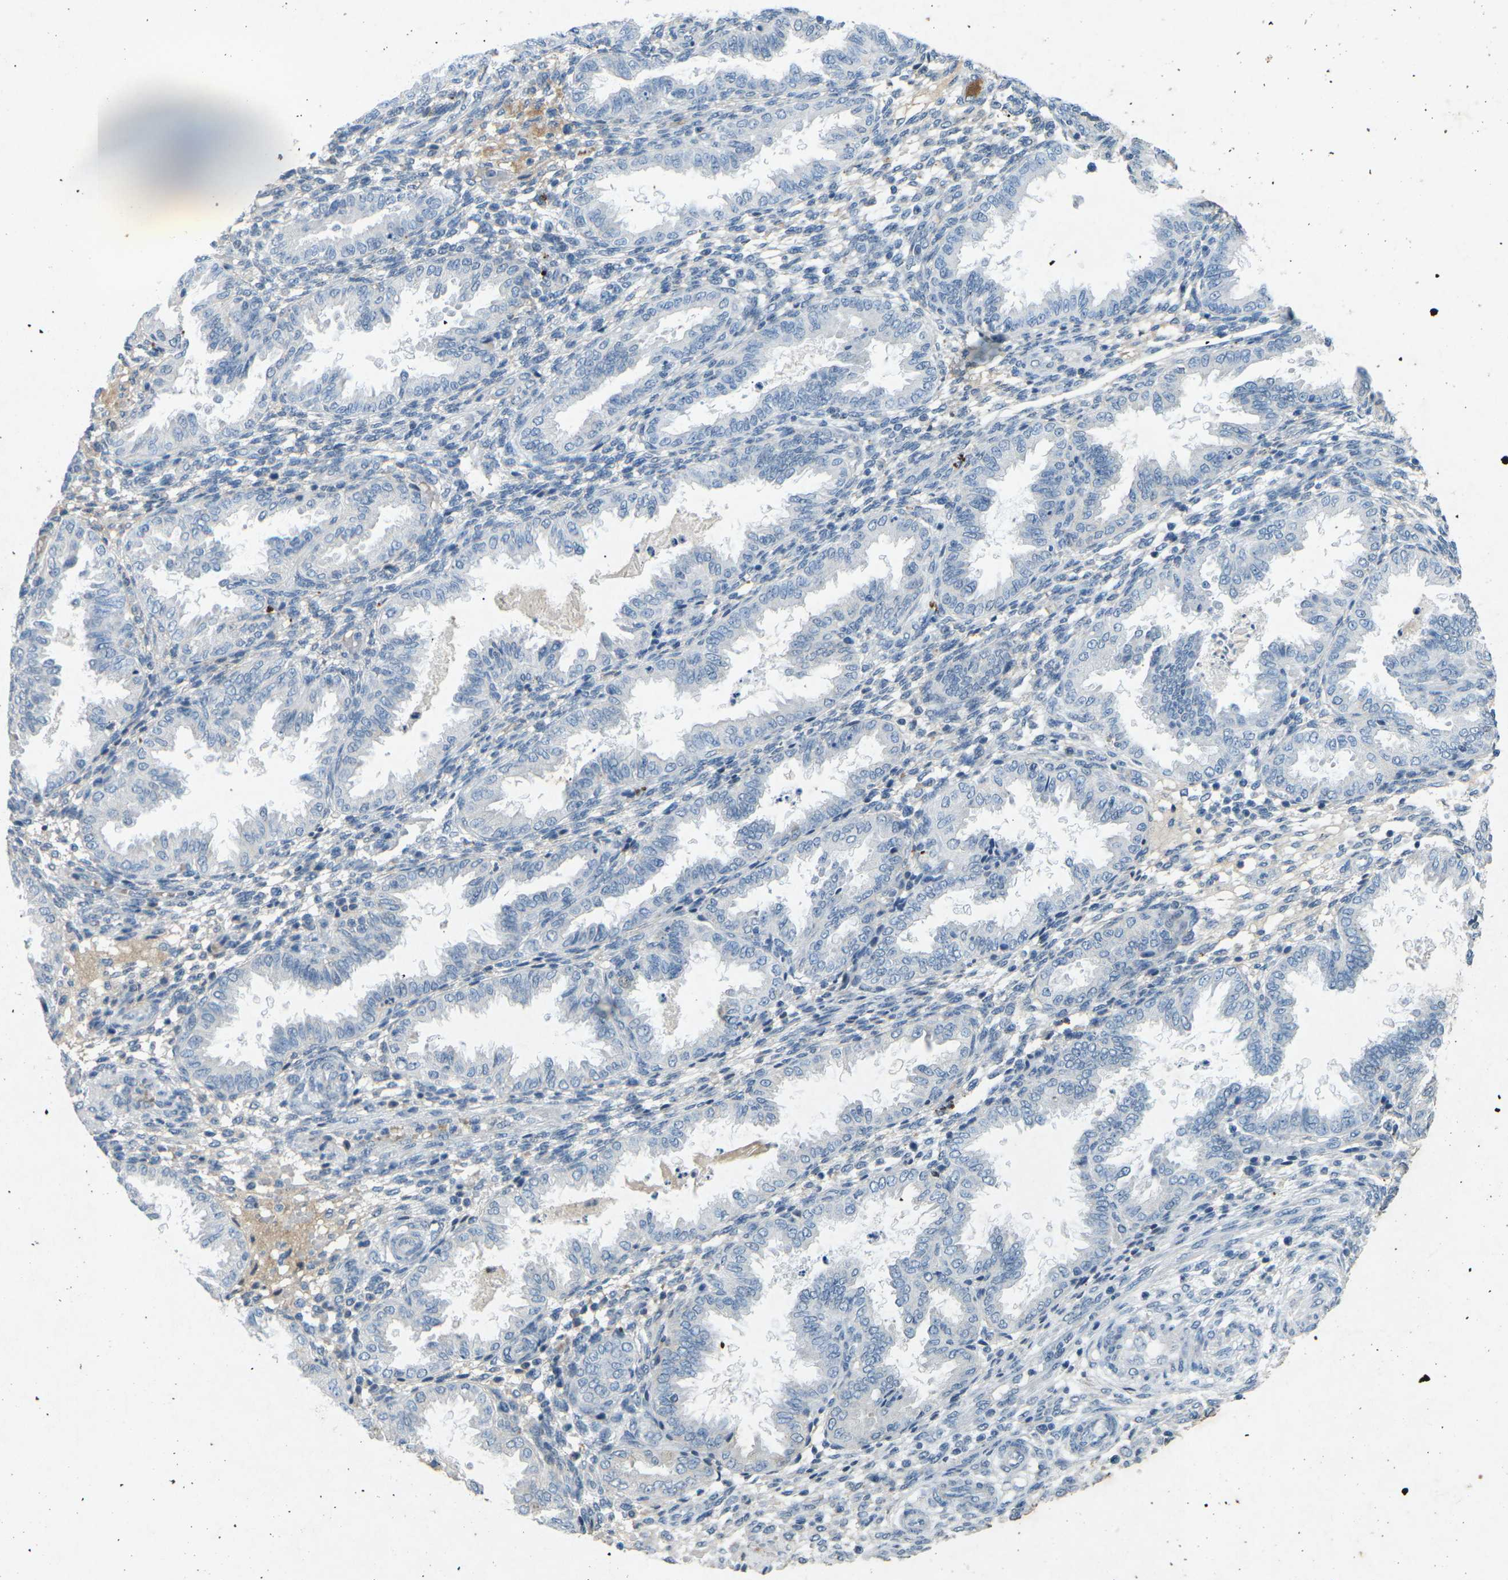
{"staining": {"intensity": "negative", "quantity": "none", "location": "none"}, "tissue": "endometrium", "cell_type": "Cells in endometrial stroma", "image_type": "normal", "snomed": [{"axis": "morphology", "description": "Normal tissue, NOS"}, {"axis": "topography", "description": "Endometrium"}], "caption": "An IHC photomicrograph of unremarkable endometrium is shown. There is no staining in cells in endometrial stroma of endometrium.", "gene": "A1BG", "patient": {"sex": "female", "age": 33}}